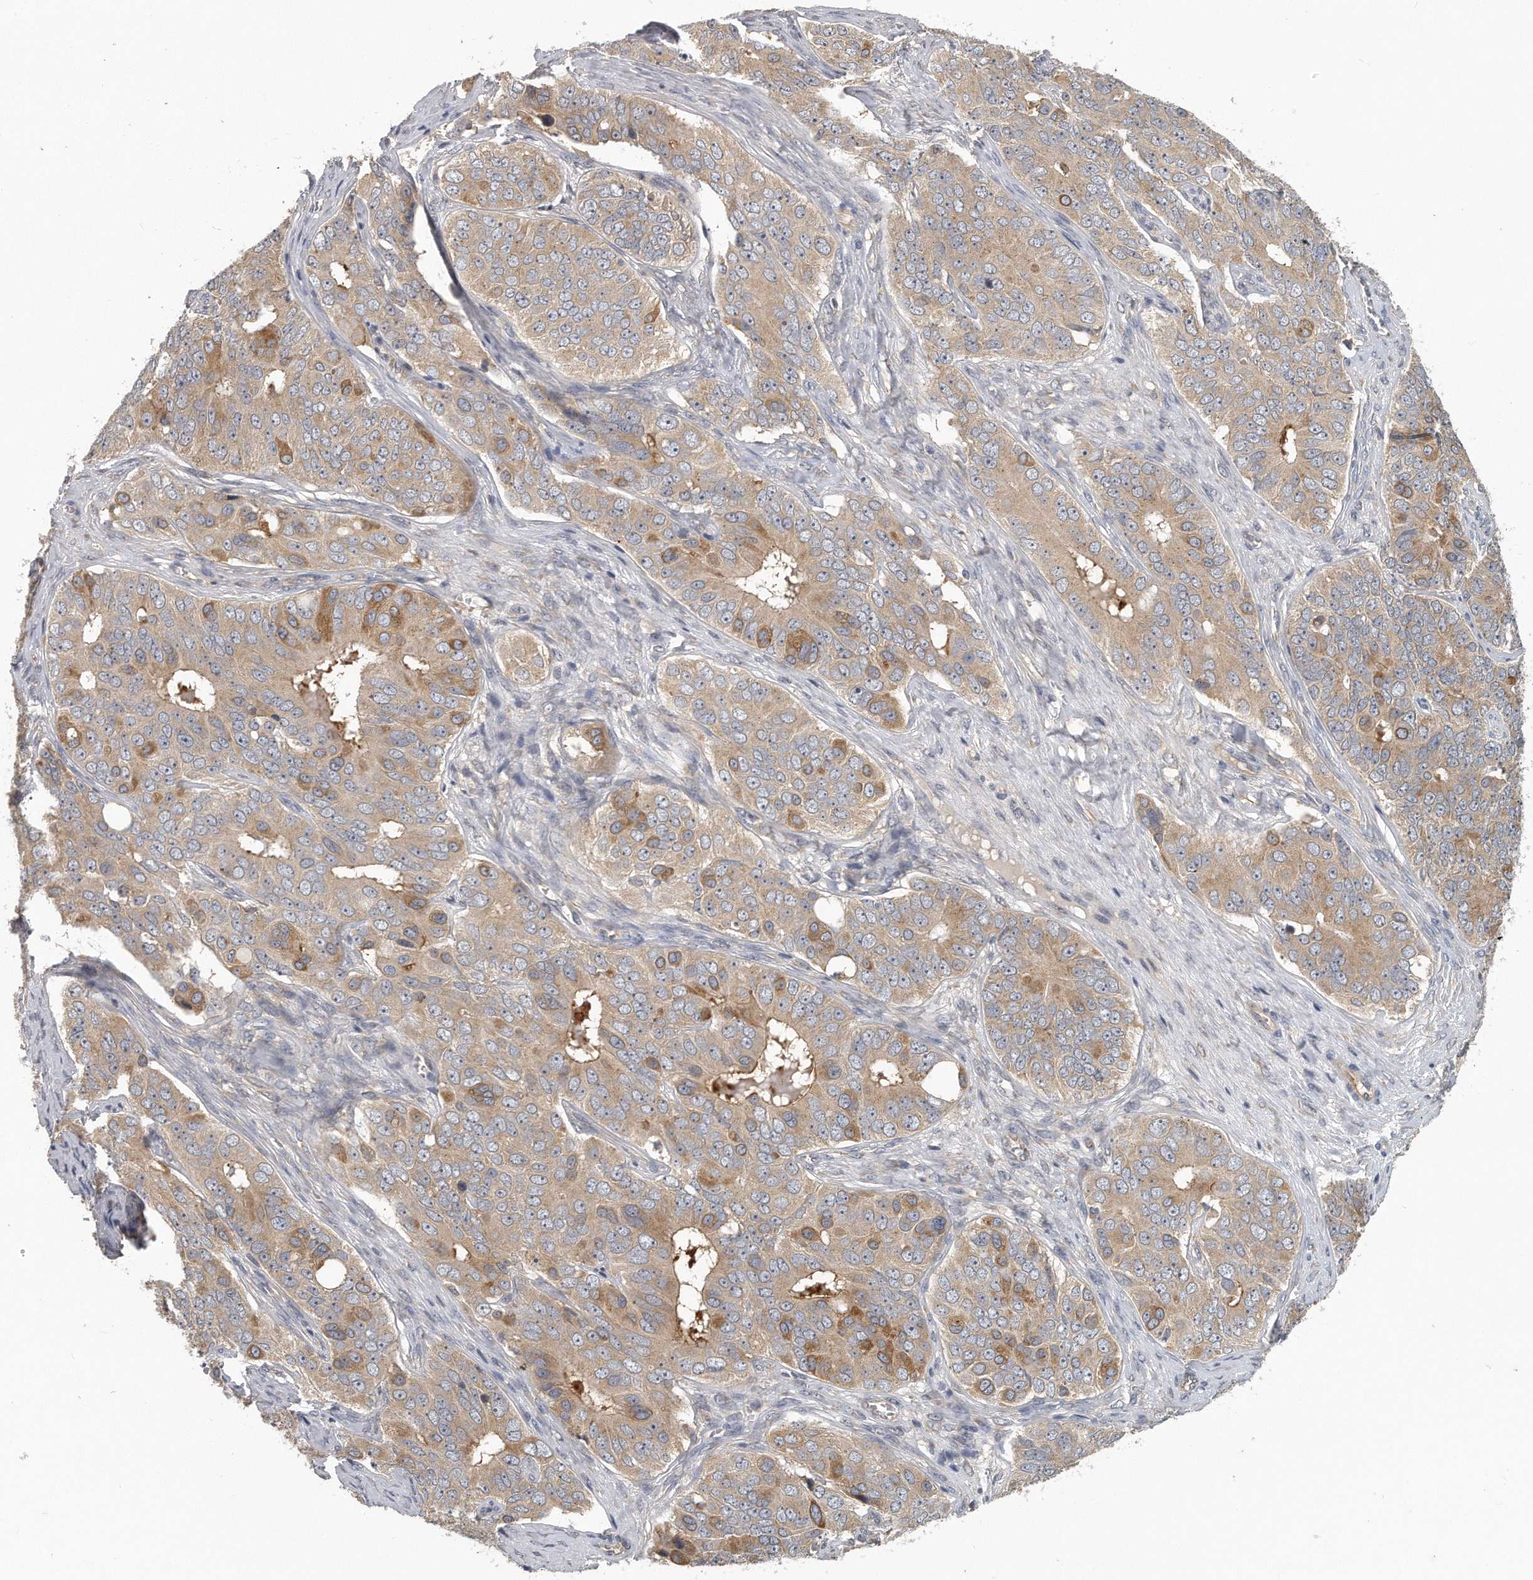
{"staining": {"intensity": "weak", "quantity": ">75%", "location": "cytoplasmic/membranous"}, "tissue": "ovarian cancer", "cell_type": "Tumor cells", "image_type": "cancer", "snomed": [{"axis": "morphology", "description": "Carcinoma, endometroid"}, {"axis": "topography", "description": "Ovary"}], "caption": "IHC (DAB (3,3'-diaminobenzidine)) staining of endometroid carcinoma (ovarian) reveals weak cytoplasmic/membranous protein expression in about >75% of tumor cells.", "gene": "TRAPPC14", "patient": {"sex": "female", "age": 51}}